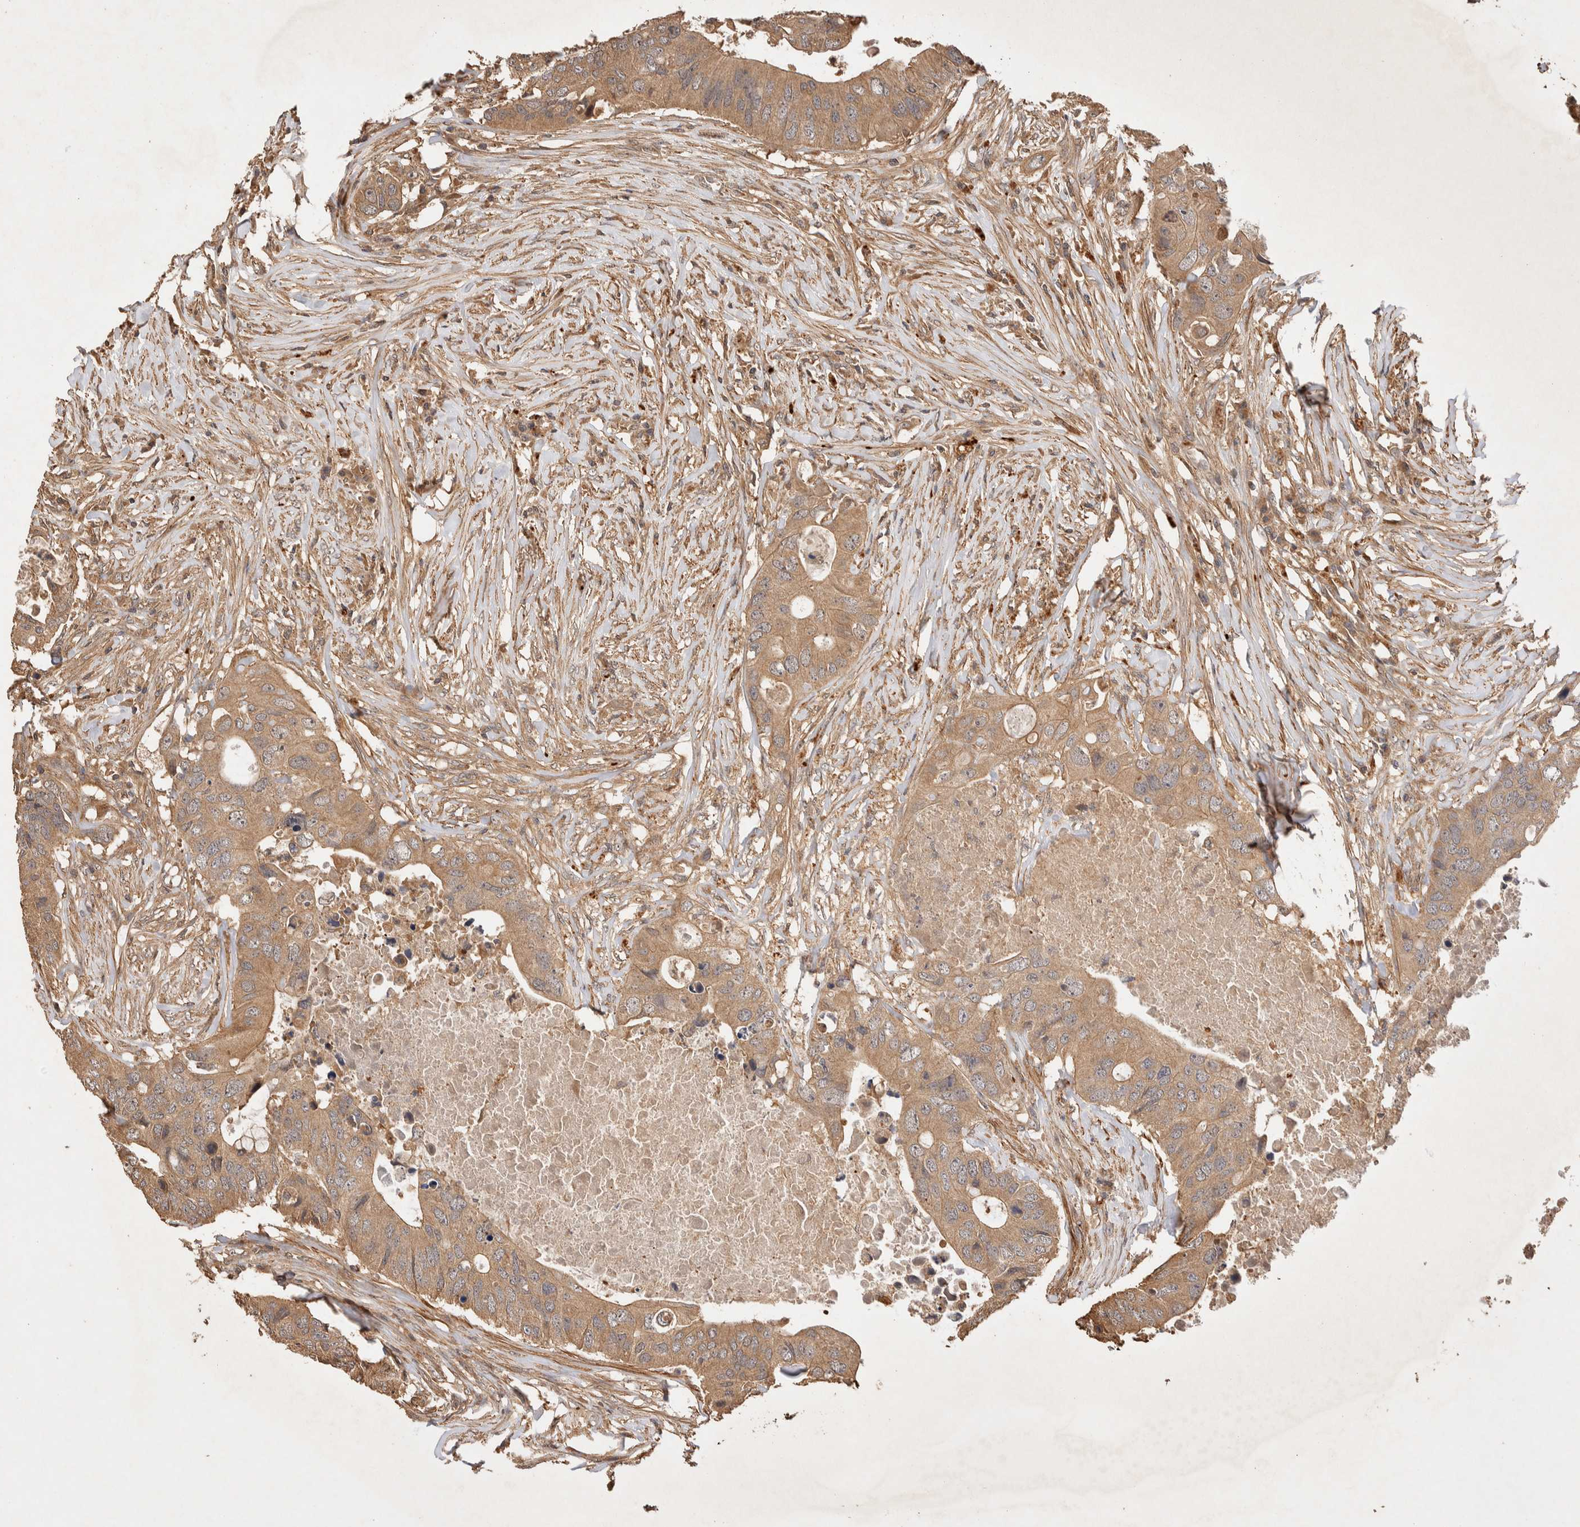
{"staining": {"intensity": "moderate", "quantity": ">75%", "location": "cytoplasmic/membranous"}, "tissue": "colorectal cancer", "cell_type": "Tumor cells", "image_type": "cancer", "snomed": [{"axis": "morphology", "description": "Adenocarcinoma, NOS"}, {"axis": "topography", "description": "Colon"}], "caption": "A brown stain shows moderate cytoplasmic/membranous staining of a protein in human colorectal cancer tumor cells. (IHC, brightfield microscopy, high magnification).", "gene": "NSMAF", "patient": {"sex": "male", "age": 71}}